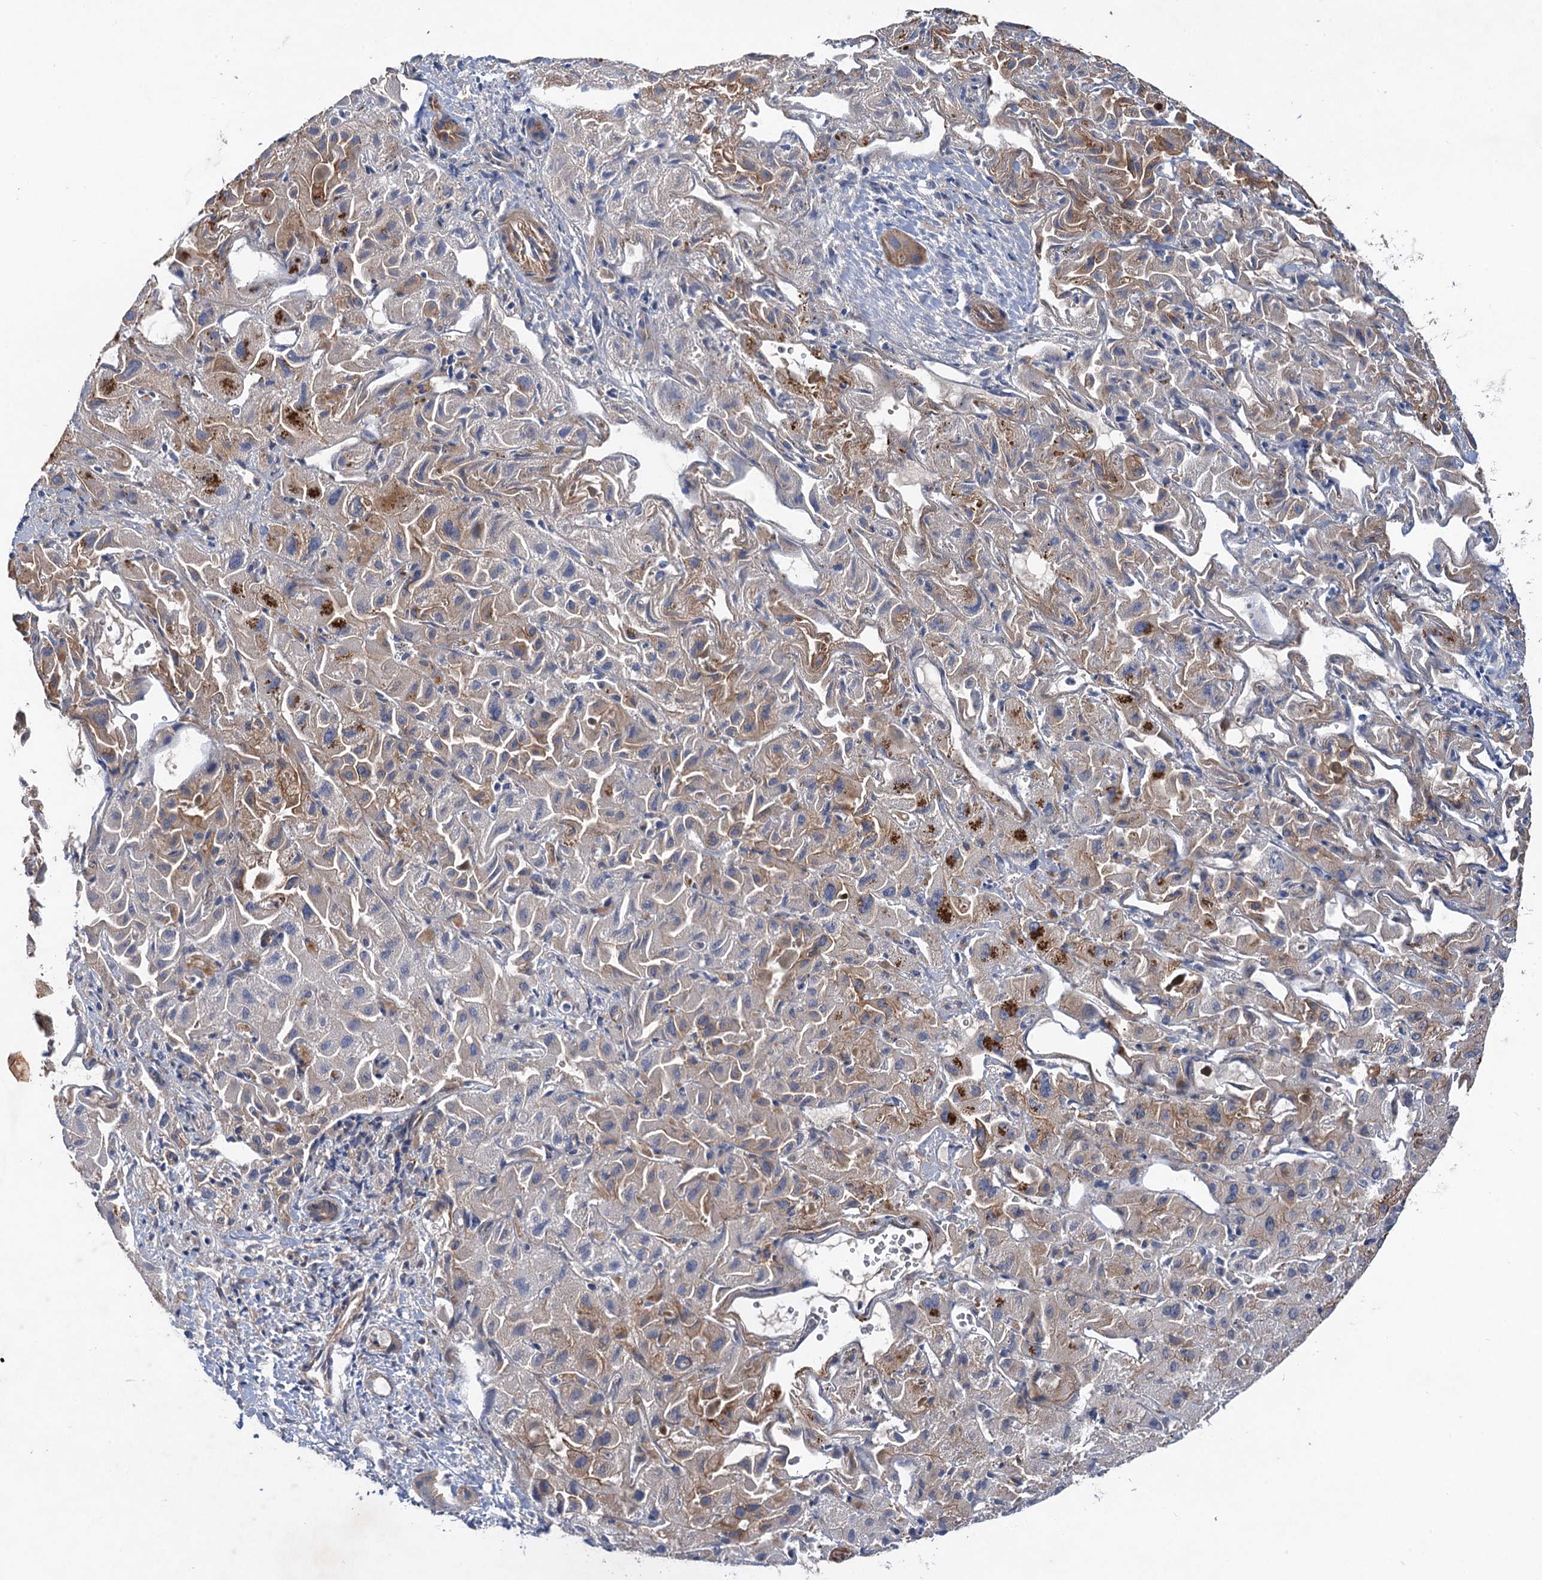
{"staining": {"intensity": "weak", "quantity": "<25%", "location": "cytoplasmic/membranous"}, "tissue": "liver cancer", "cell_type": "Tumor cells", "image_type": "cancer", "snomed": [{"axis": "morphology", "description": "Cholangiocarcinoma"}, {"axis": "topography", "description": "Liver"}], "caption": "Immunohistochemistry micrograph of human cholangiocarcinoma (liver) stained for a protein (brown), which demonstrates no staining in tumor cells. (DAB (3,3'-diaminobenzidine) immunohistochemistry, high magnification).", "gene": "TTC31", "patient": {"sex": "female", "age": 52}}